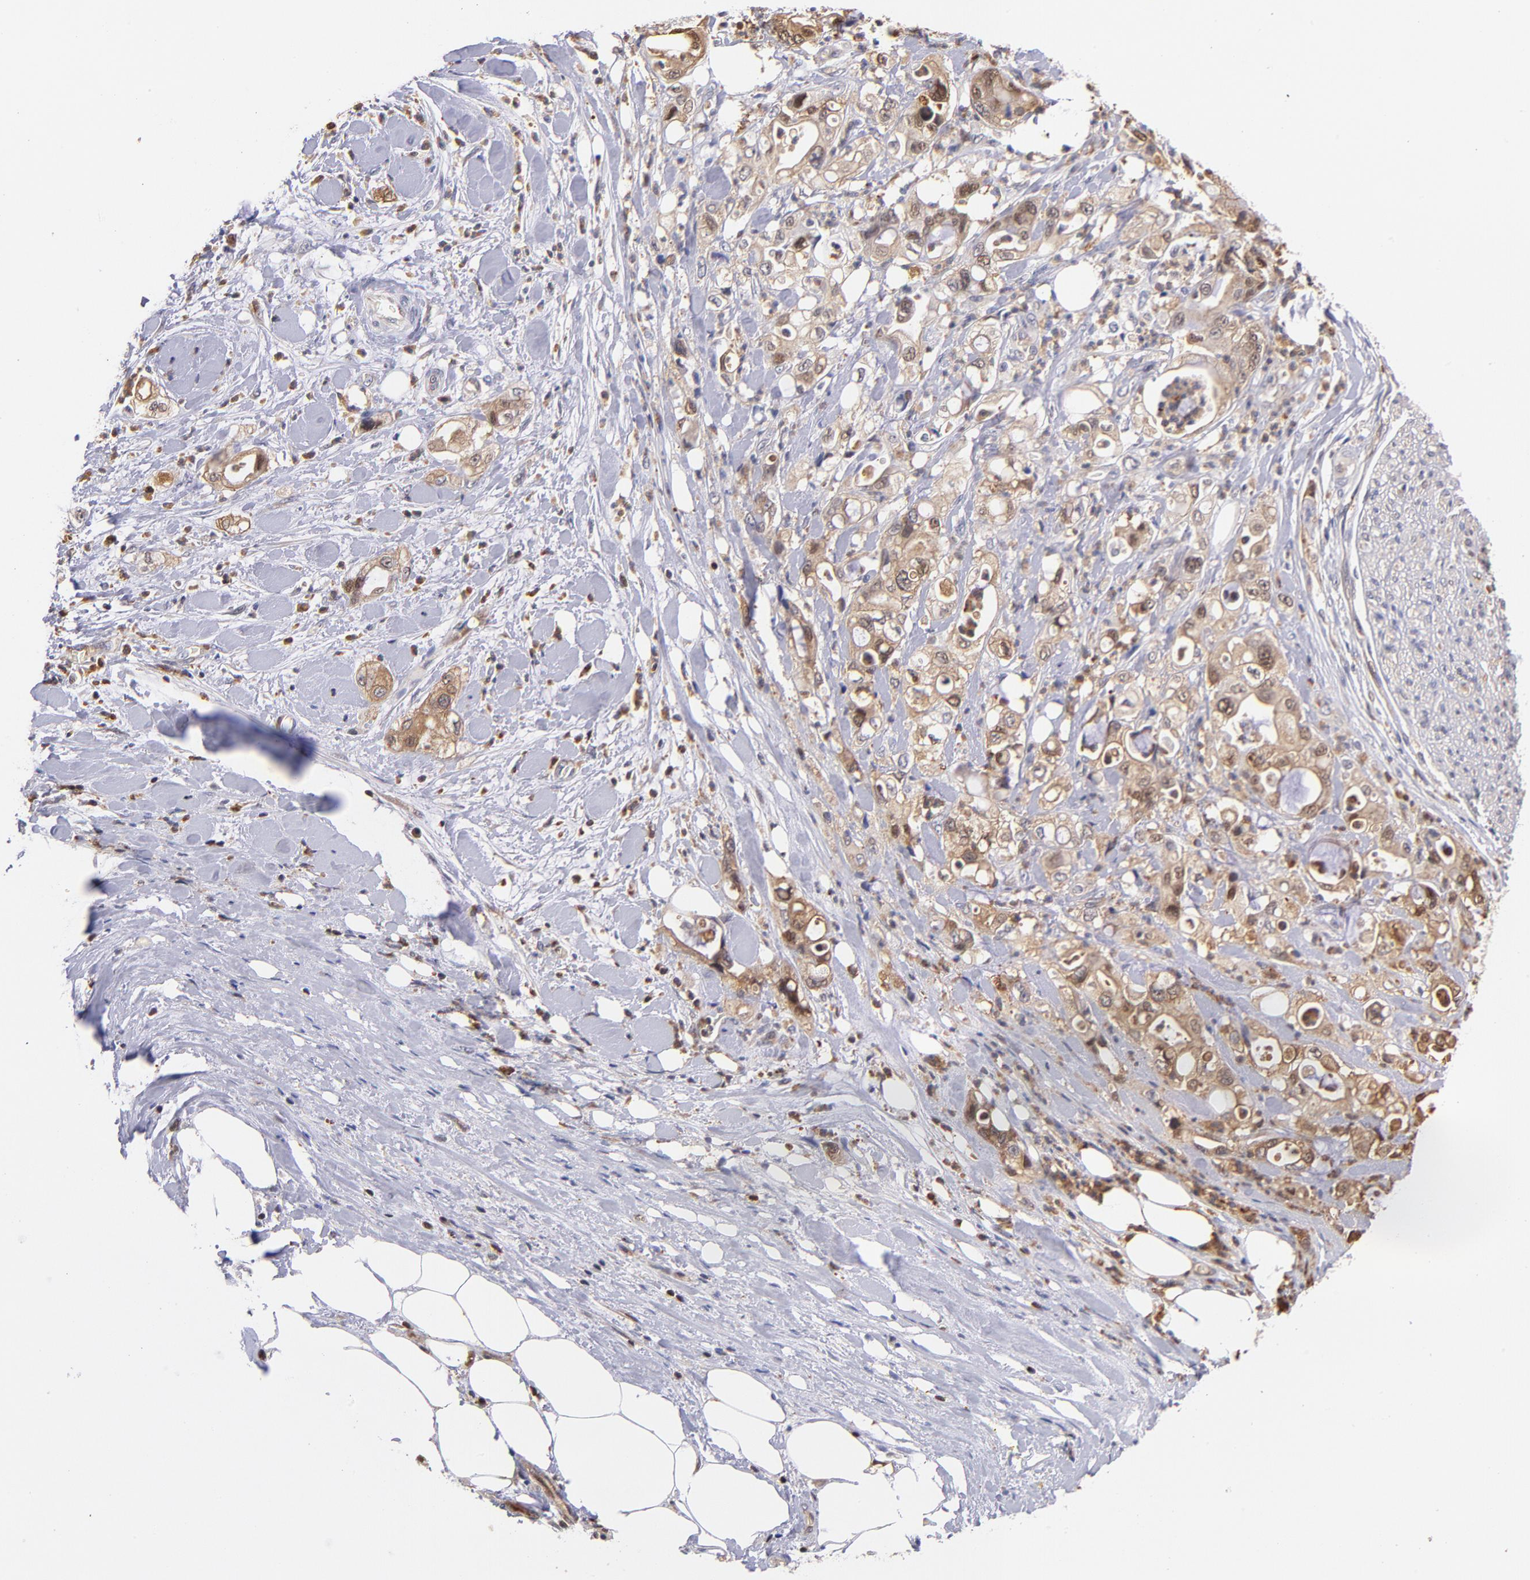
{"staining": {"intensity": "moderate", "quantity": ">75%", "location": "cytoplasmic/membranous,nuclear"}, "tissue": "pancreatic cancer", "cell_type": "Tumor cells", "image_type": "cancer", "snomed": [{"axis": "morphology", "description": "Adenocarcinoma, NOS"}, {"axis": "topography", "description": "Pancreas"}], "caption": "Brown immunohistochemical staining in human adenocarcinoma (pancreatic) demonstrates moderate cytoplasmic/membranous and nuclear expression in approximately >75% of tumor cells.", "gene": "YWHAB", "patient": {"sex": "male", "age": 70}}